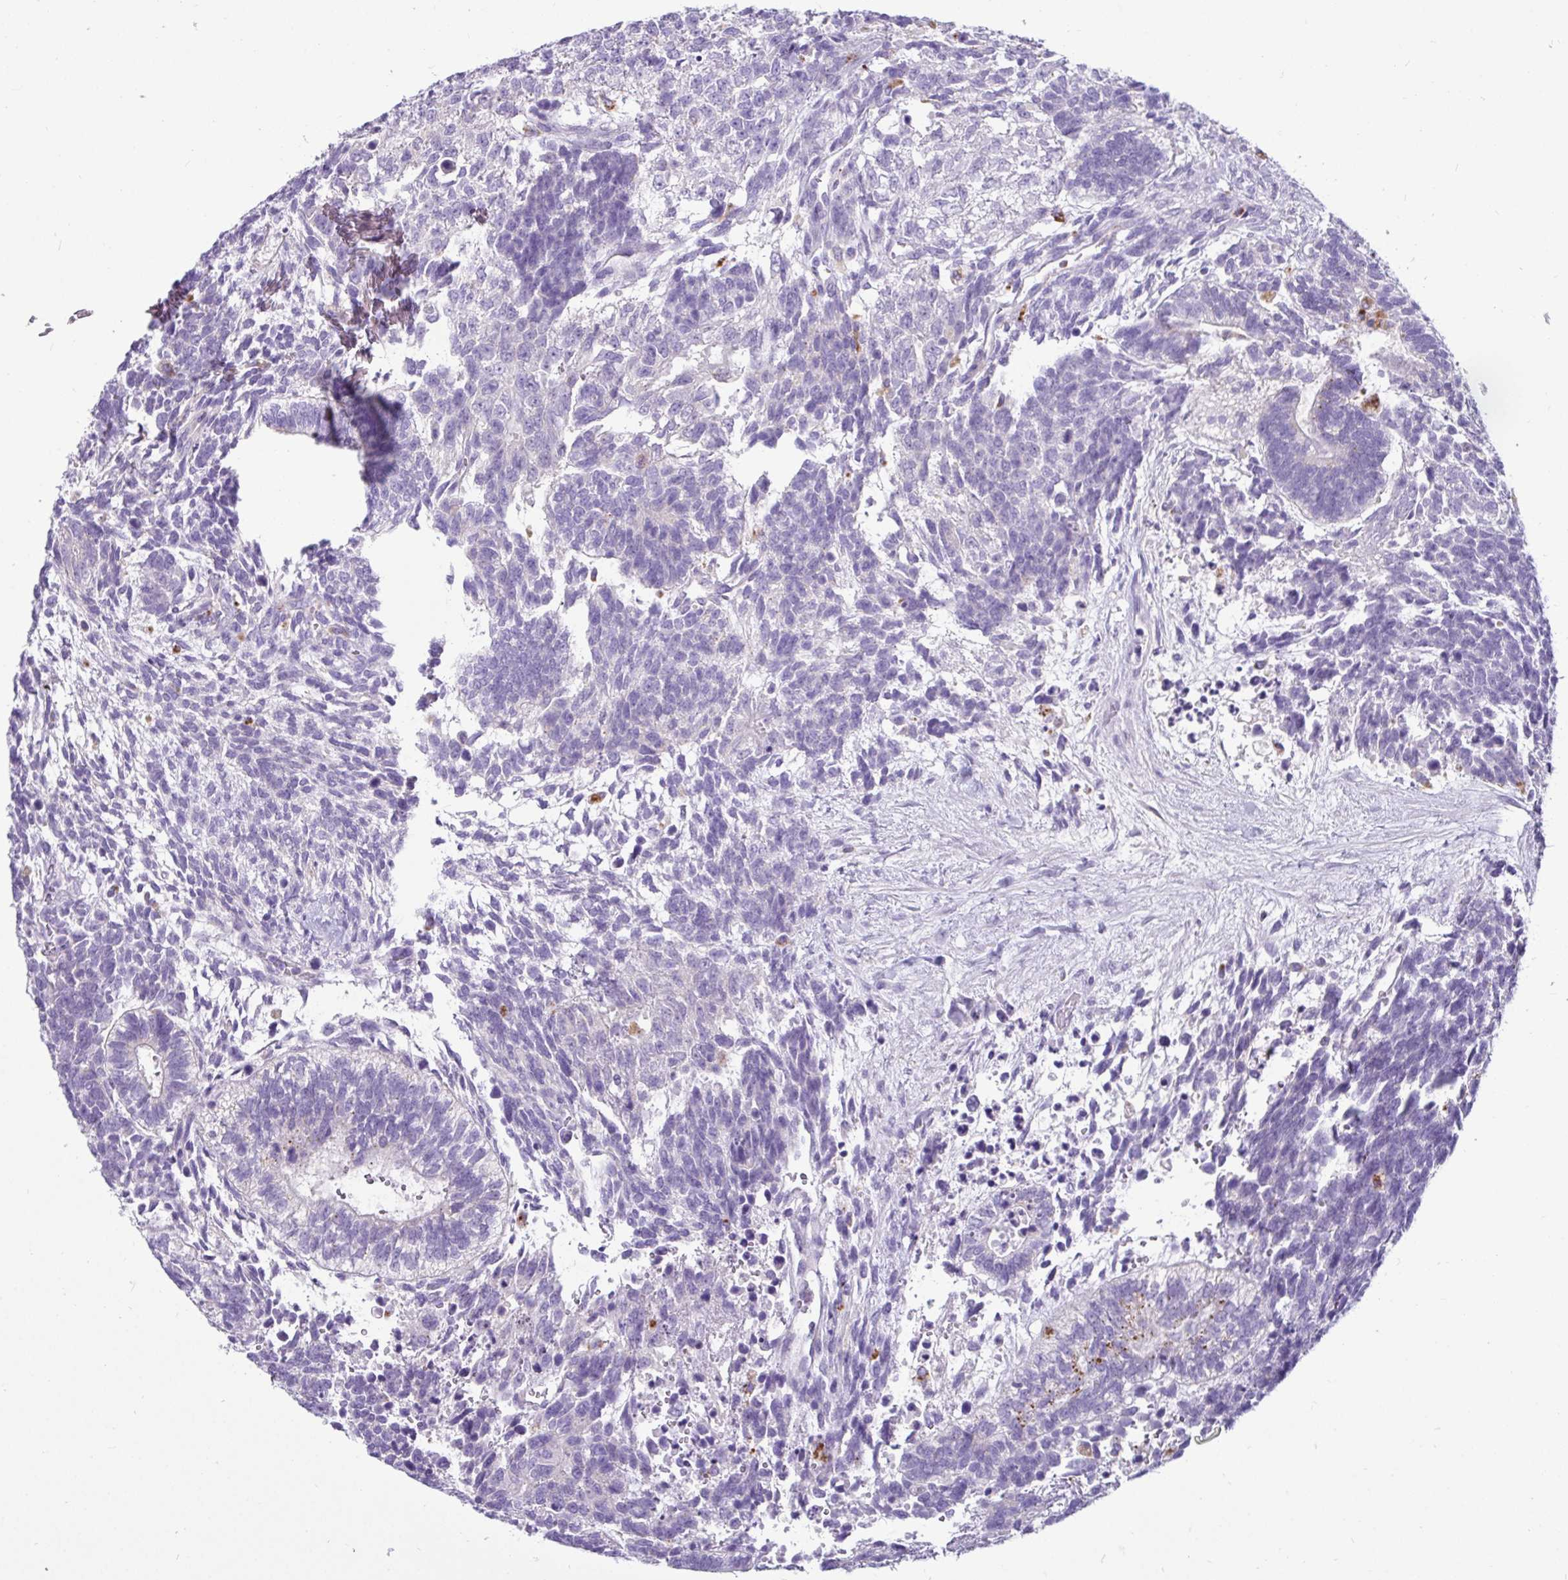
{"staining": {"intensity": "negative", "quantity": "none", "location": "none"}, "tissue": "testis cancer", "cell_type": "Tumor cells", "image_type": "cancer", "snomed": [{"axis": "morphology", "description": "Carcinoma, Embryonal, NOS"}, {"axis": "topography", "description": "Testis"}], "caption": "This is a image of IHC staining of testis embryonal carcinoma, which shows no expression in tumor cells.", "gene": "CTSZ", "patient": {"sex": "male", "age": 23}}